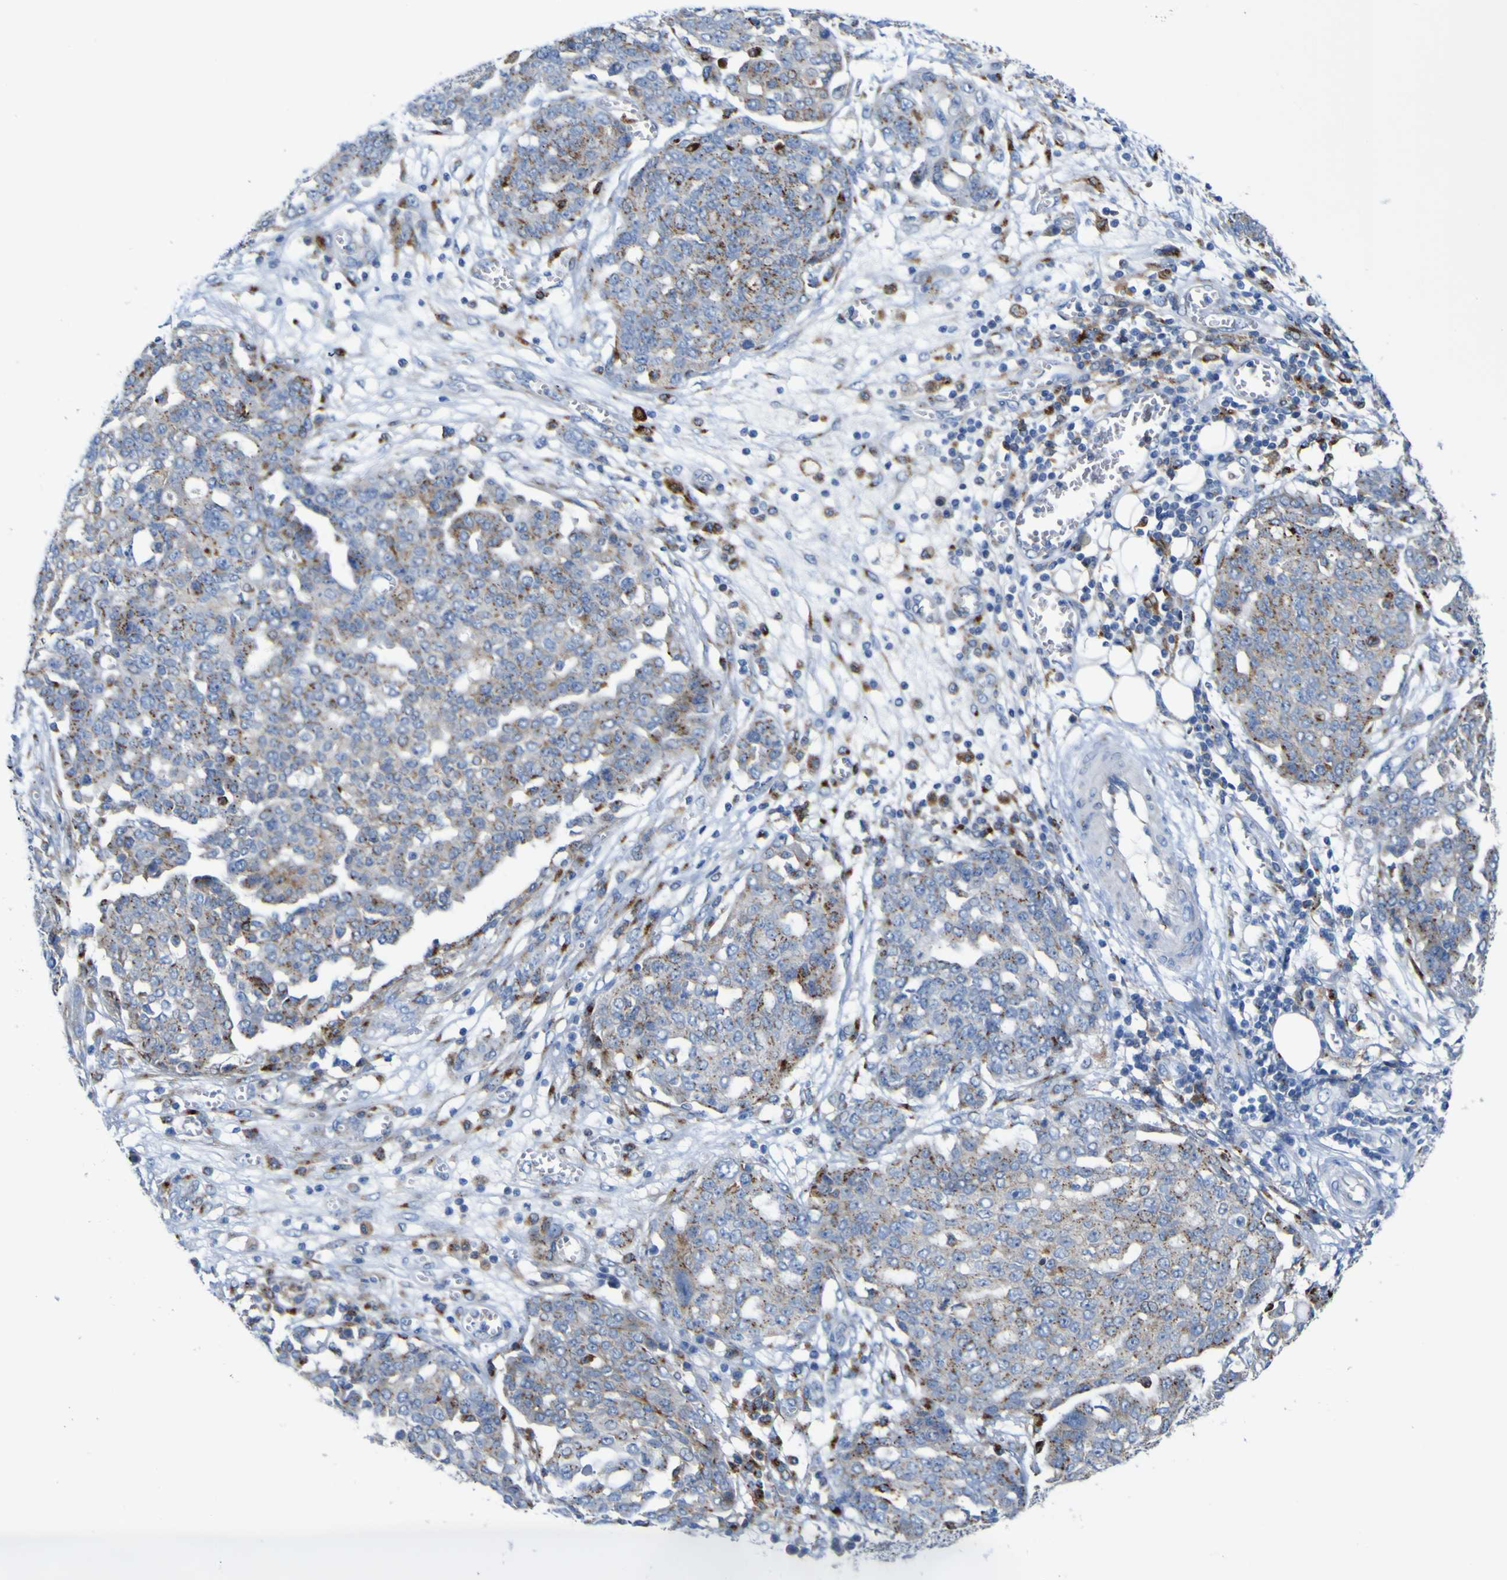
{"staining": {"intensity": "moderate", "quantity": "25%-75%", "location": "cytoplasmic/membranous"}, "tissue": "ovarian cancer", "cell_type": "Tumor cells", "image_type": "cancer", "snomed": [{"axis": "morphology", "description": "Cystadenocarcinoma, serous, NOS"}, {"axis": "topography", "description": "Soft tissue"}, {"axis": "topography", "description": "Ovary"}], "caption": "The image exhibits immunohistochemical staining of ovarian cancer. There is moderate cytoplasmic/membranous expression is present in approximately 25%-75% of tumor cells.", "gene": "PTPRF", "patient": {"sex": "female", "age": 57}}